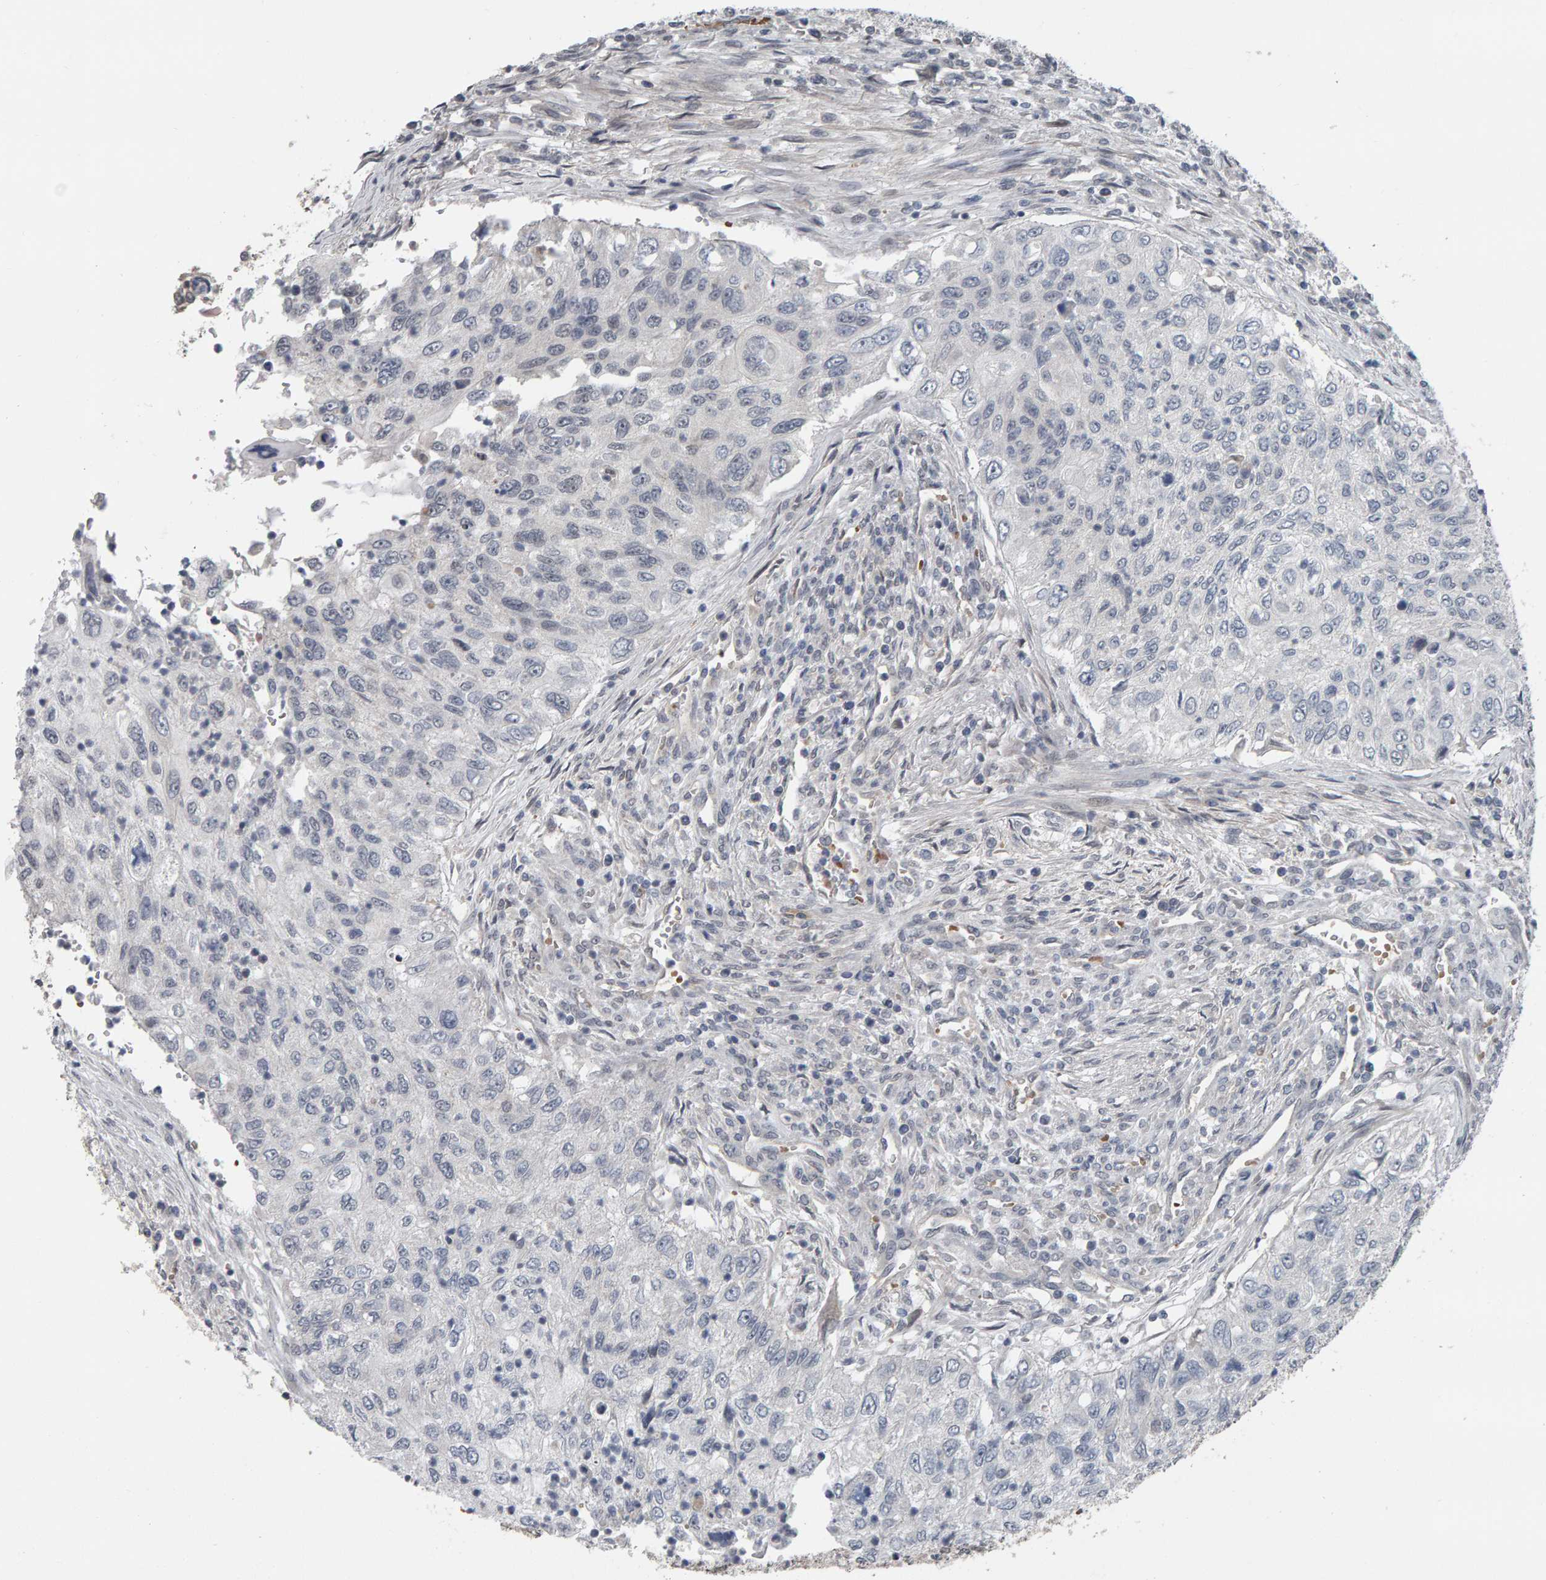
{"staining": {"intensity": "negative", "quantity": "none", "location": "none"}, "tissue": "urothelial cancer", "cell_type": "Tumor cells", "image_type": "cancer", "snomed": [{"axis": "morphology", "description": "Urothelial carcinoma, High grade"}, {"axis": "topography", "description": "Urinary bladder"}], "caption": "High power microscopy histopathology image of an immunohistochemistry micrograph of urothelial cancer, revealing no significant positivity in tumor cells. (Immunohistochemistry (ihc), brightfield microscopy, high magnification).", "gene": "COASY", "patient": {"sex": "female", "age": 60}}